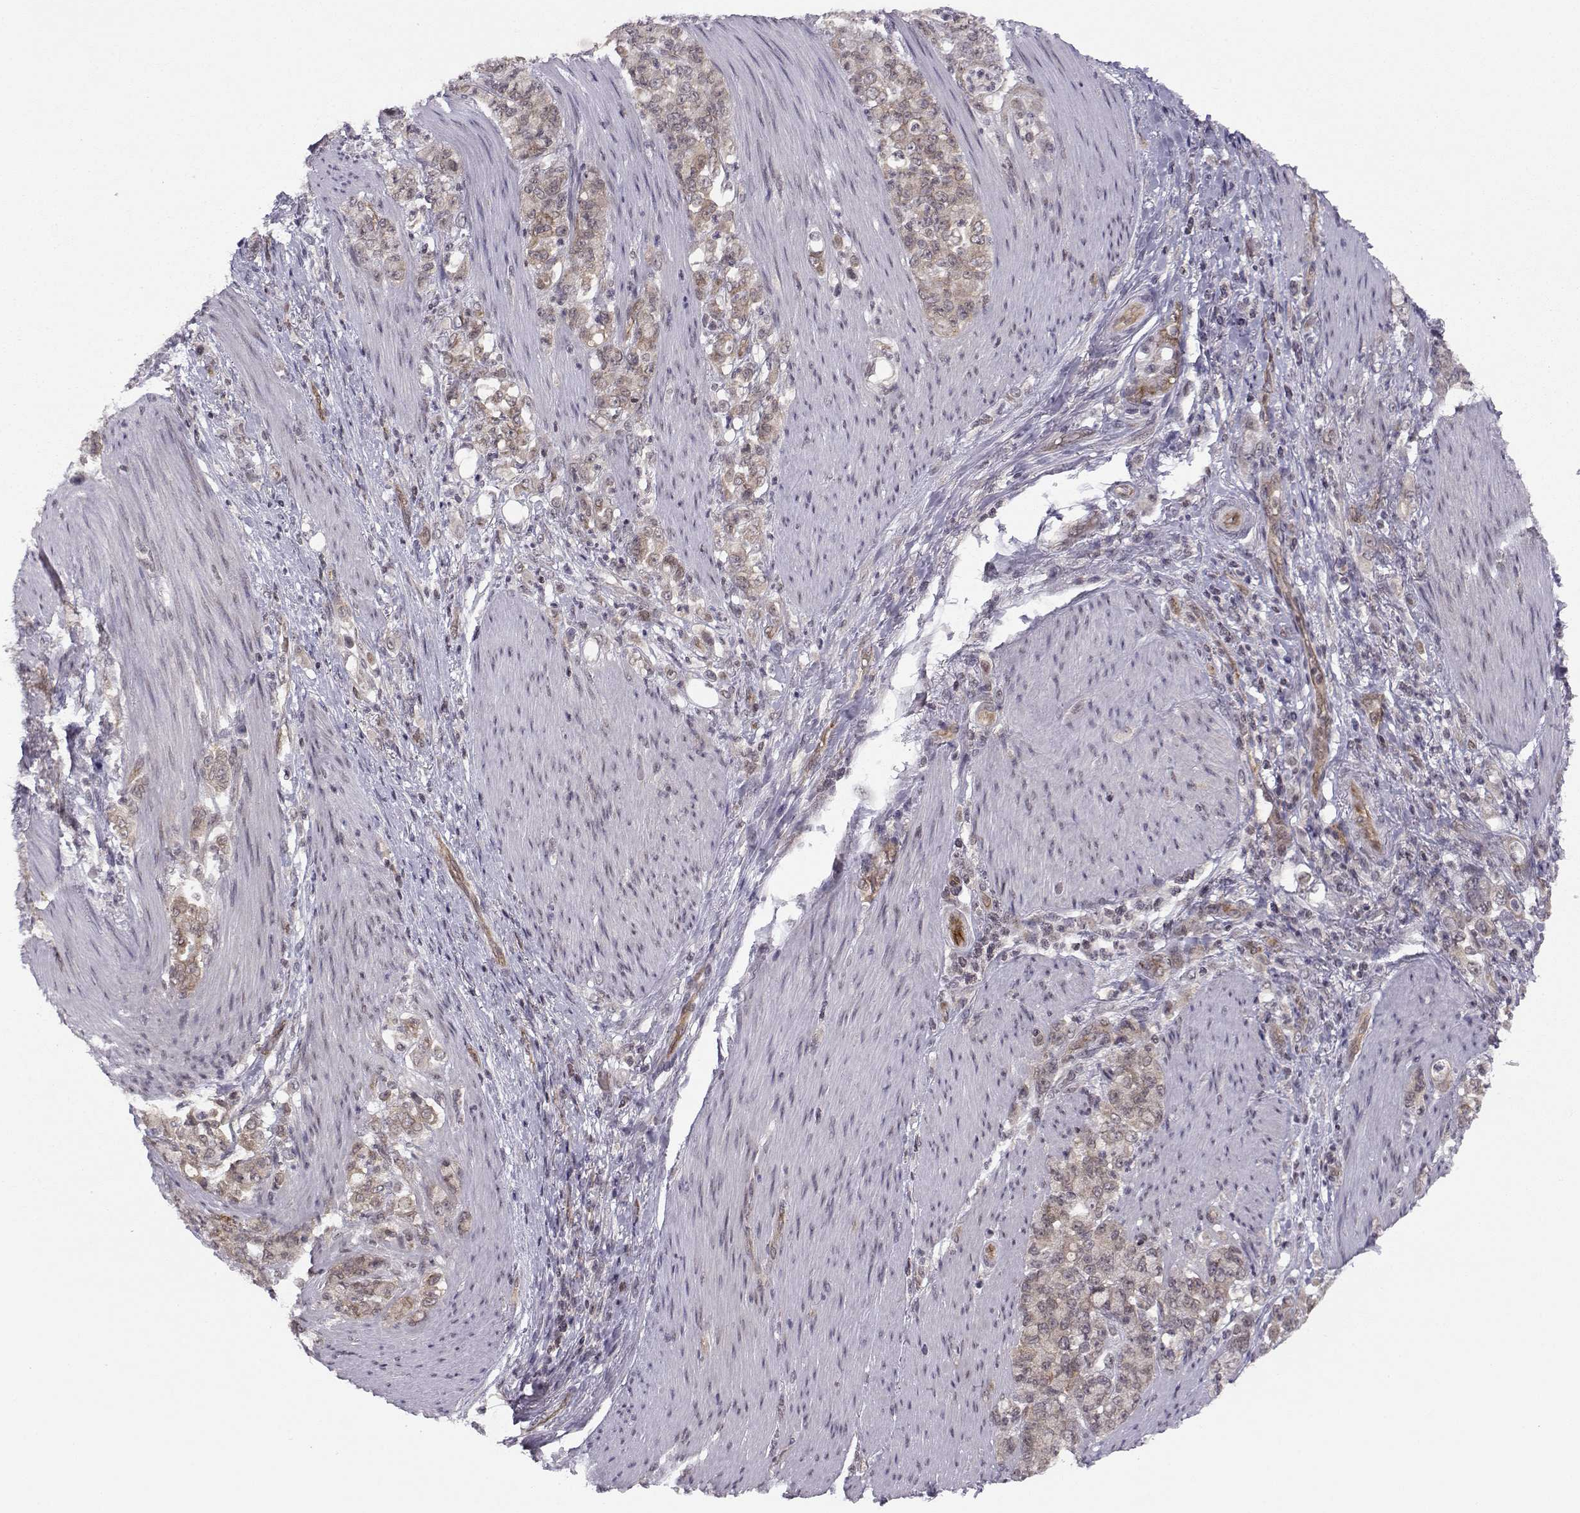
{"staining": {"intensity": "moderate", "quantity": "25%-75%", "location": "cytoplasmic/membranous"}, "tissue": "stomach cancer", "cell_type": "Tumor cells", "image_type": "cancer", "snomed": [{"axis": "morphology", "description": "Adenocarcinoma, NOS"}, {"axis": "topography", "description": "Stomach"}], "caption": "Immunohistochemistry of stomach cancer (adenocarcinoma) exhibits medium levels of moderate cytoplasmic/membranous positivity in approximately 25%-75% of tumor cells.", "gene": "KIF13B", "patient": {"sex": "female", "age": 79}}